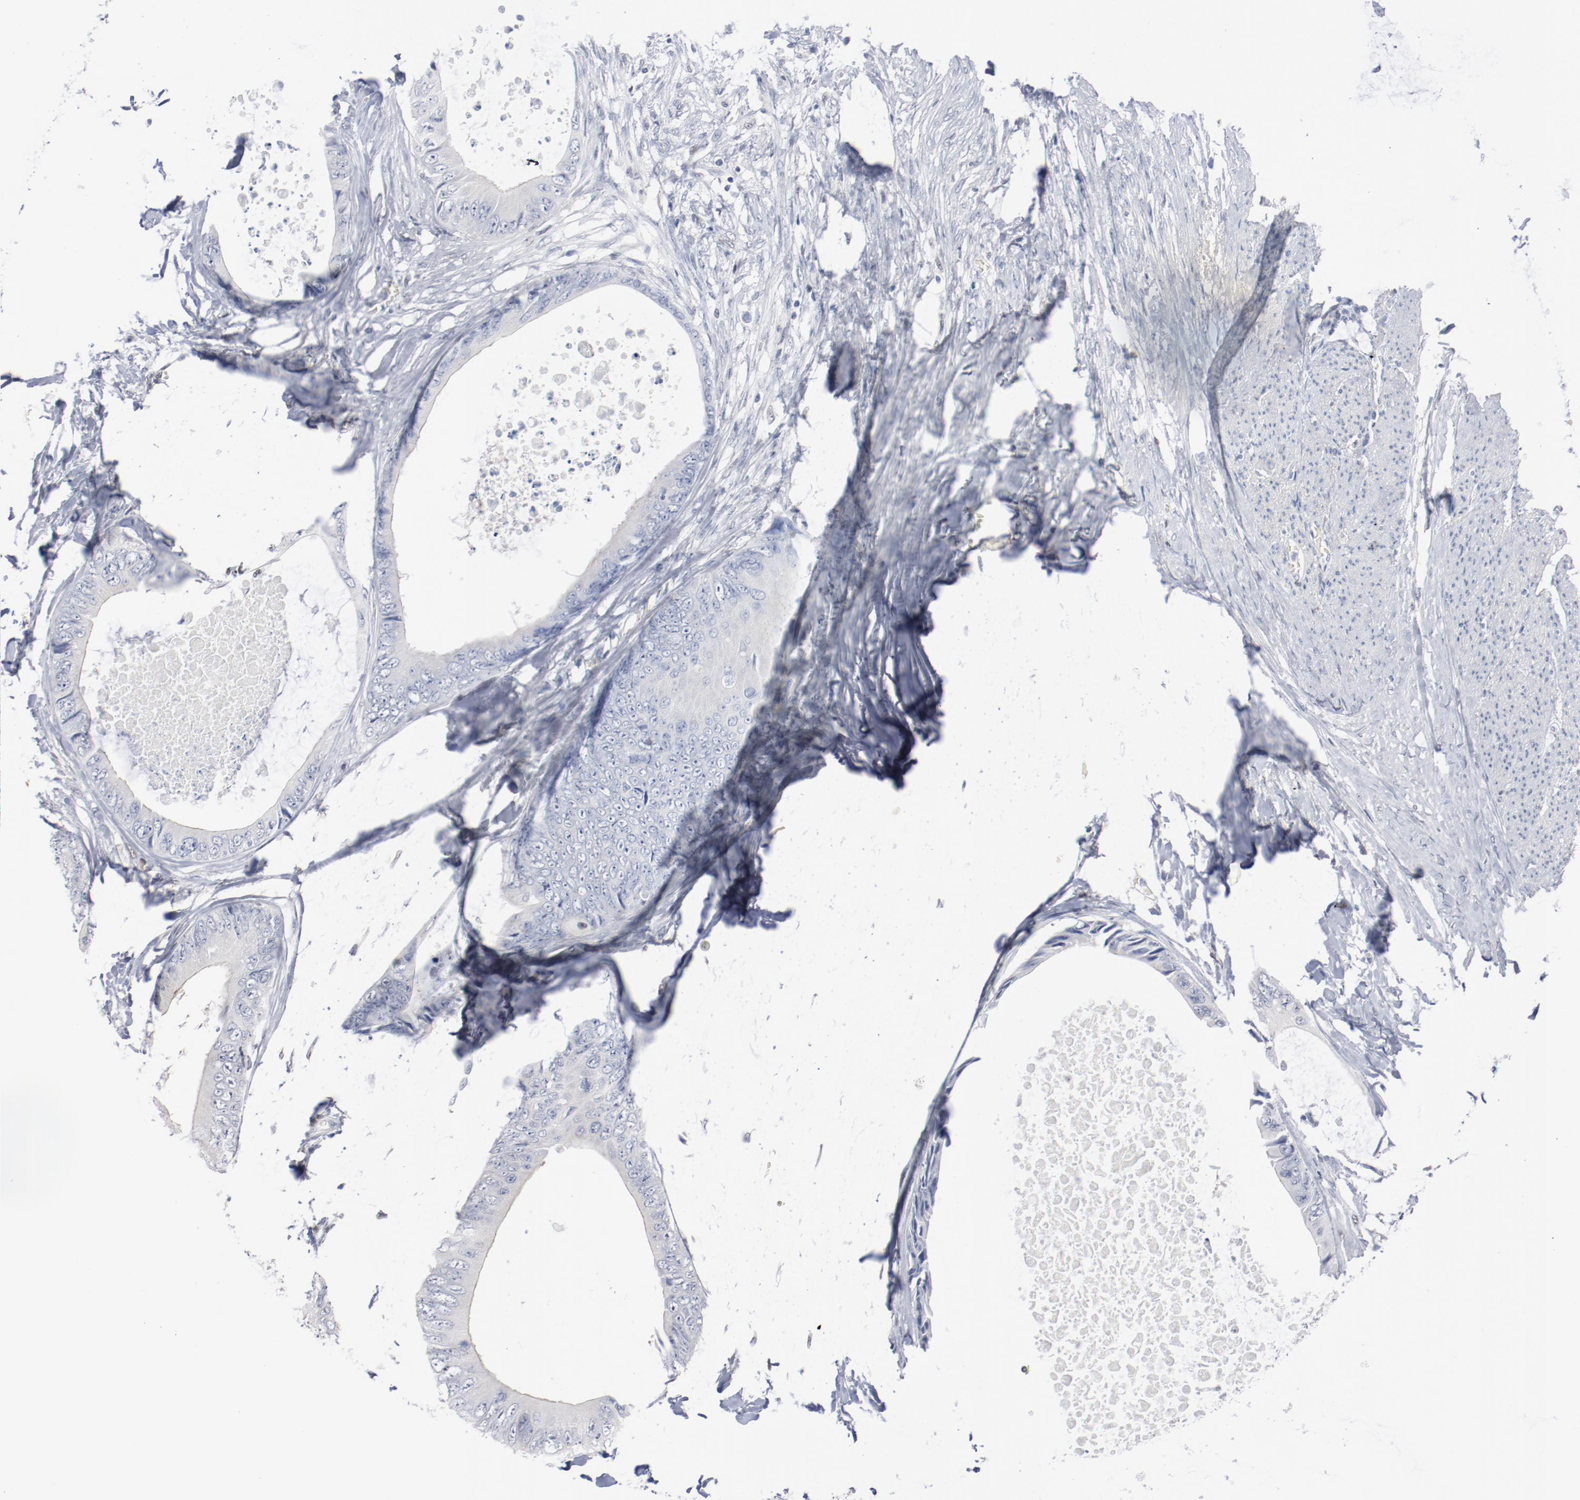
{"staining": {"intensity": "negative", "quantity": "none", "location": "none"}, "tissue": "colorectal cancer", "cell_type": "Tumor cells", "image_type": "cancer", "snomed": [{"axis": "morphology", "description": "Normal tissue, NOS"}, {"axis": "morphology", "description": "Adenocarcinoma, NOS"}, {"axis": "topography", "description": "Rectum"}, {"axis": "topography", "description": "Peripheral nerve tissue"}], "caption": "Colorectal adenocarcinoma was stained to show a protein in brown. There is no significant staining in tumor cells.", "gene": "ZEB2", "patient": {"sex": "female", "age": 77}}